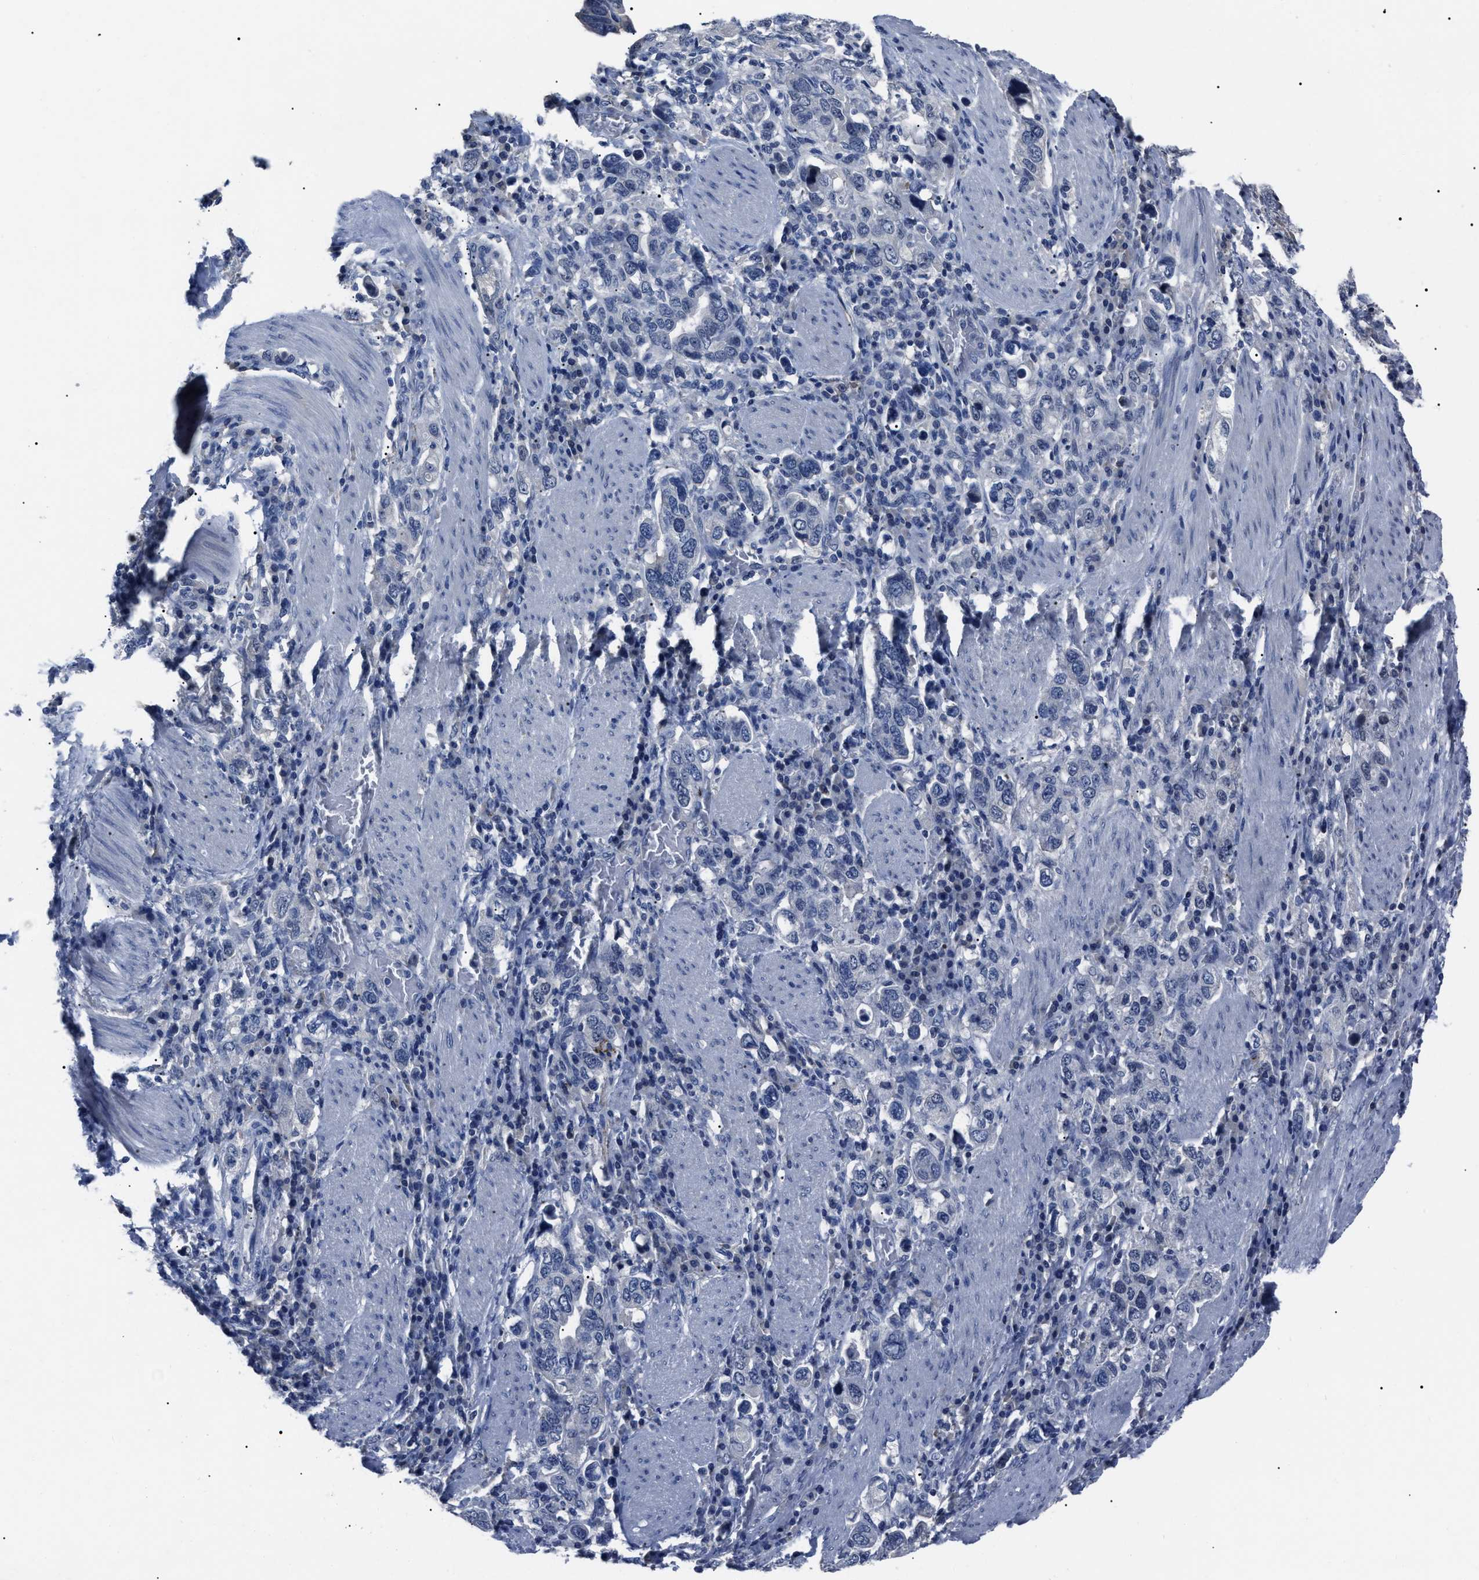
{"staining": {"intensity": "negative", "quantity": "none", "location": "none"}, "tissue": "stomach cancer", "cell_type": "Tumor cells", "image_type": "cancer", "snomed": [{"axis": "morphology", "description": "Adenocarcinoma, NOS"}, {"axis": "topography", "description": "Stomach, upper"}], "caption": "Stomach cancer (adenocarcinoma) stained for a protein using IHC displays no positivity tumor cells.", "gene": "LRWD1", "patient": {"sex": "male", "age": 62}}